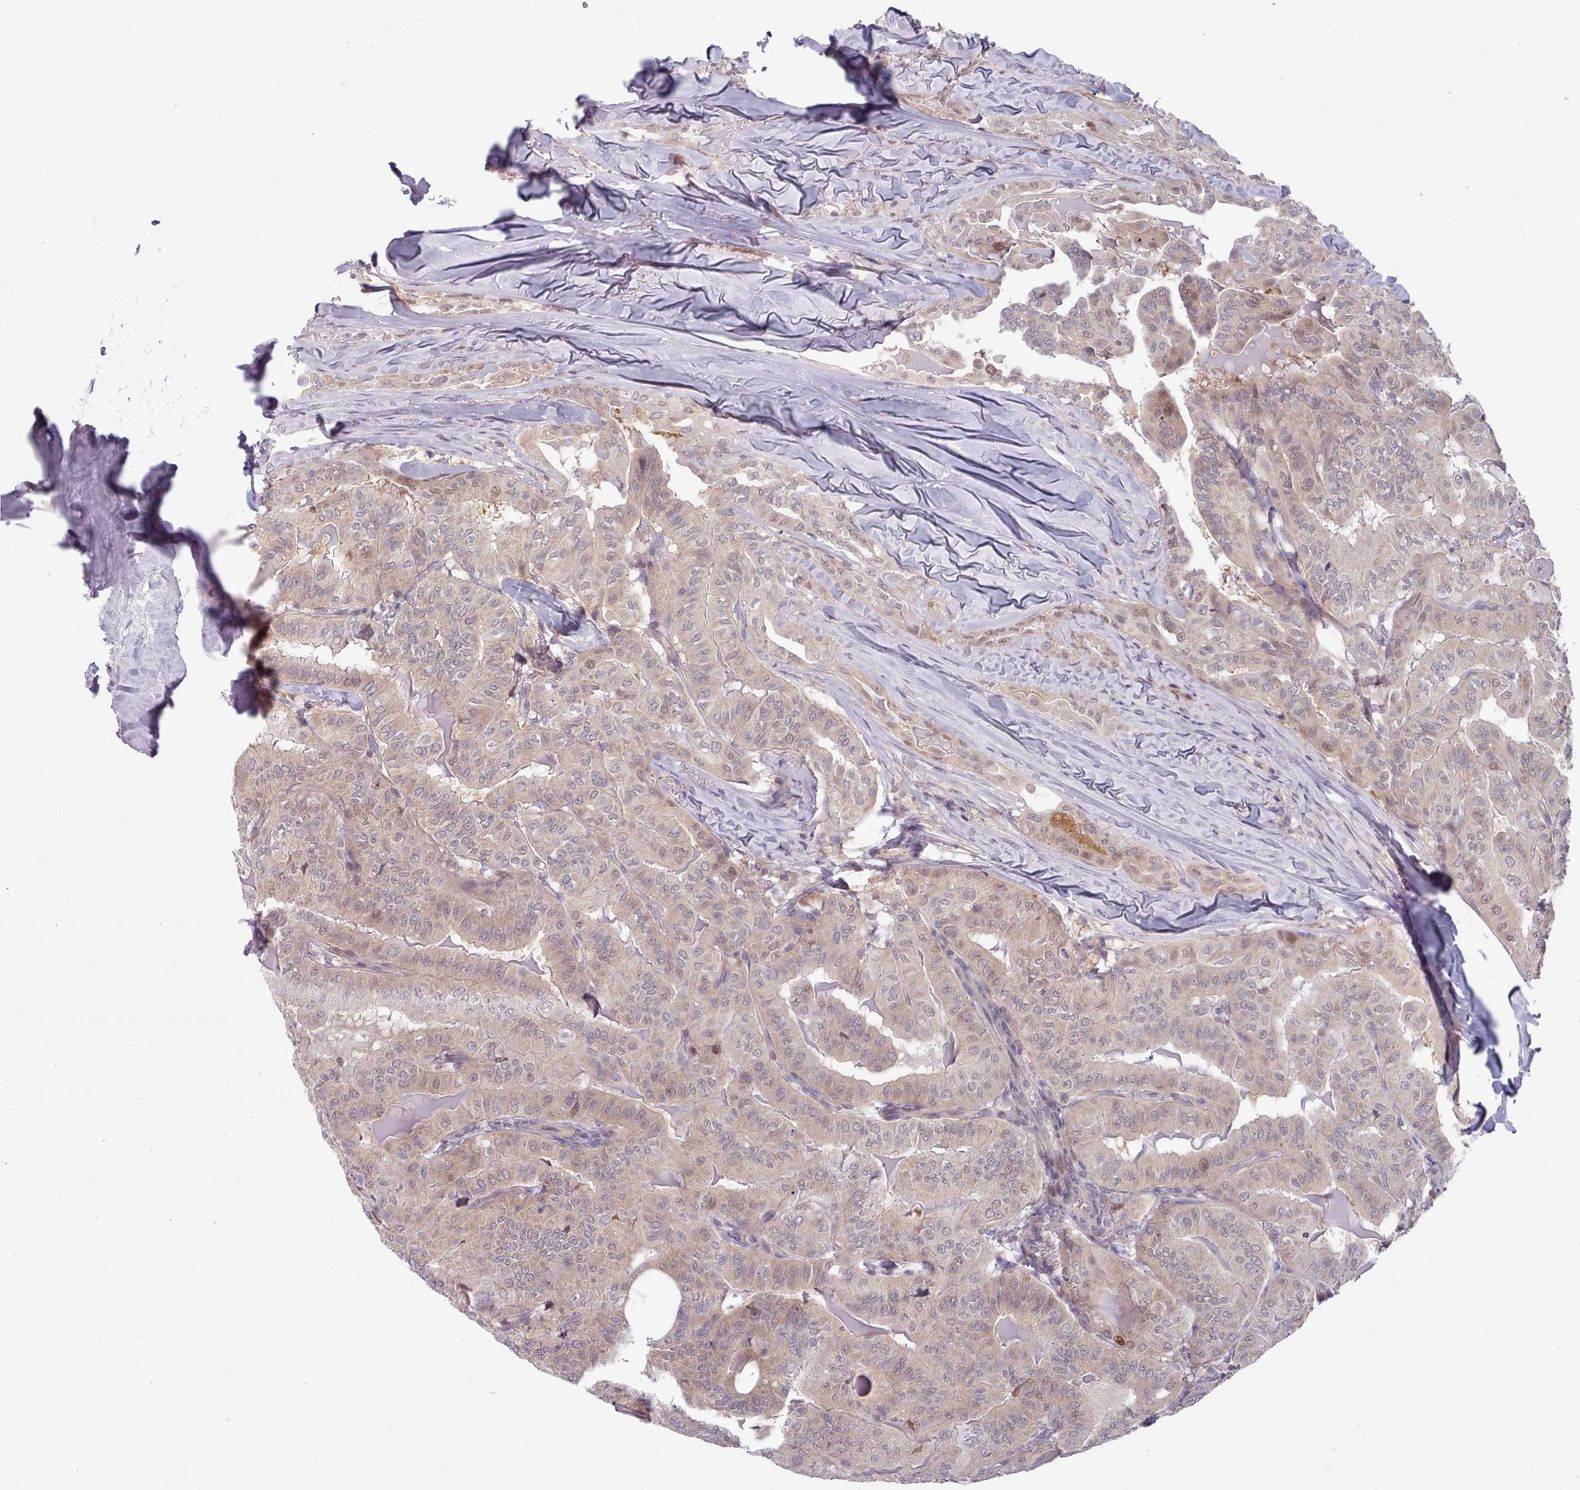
{"staining": {"intensity": "negative", "quantity": "none", "location": "none"}, "tissue": "thyroid cancer", "cell_type": "Tumor cells", "image_type": "cancer", "snomed": [{"axis": "morphology", "description": "Papillary adenocarcinoma, NOS"}, {"axis": "topography", "description": "Thyroid gland"}], "caption": "Protein analysis of thyroid papillary adenocarcinoma displays no significant positivity in tumor cells.", "gene": "CLNS1A", "patient": {"sex": "female", "age": 68}}